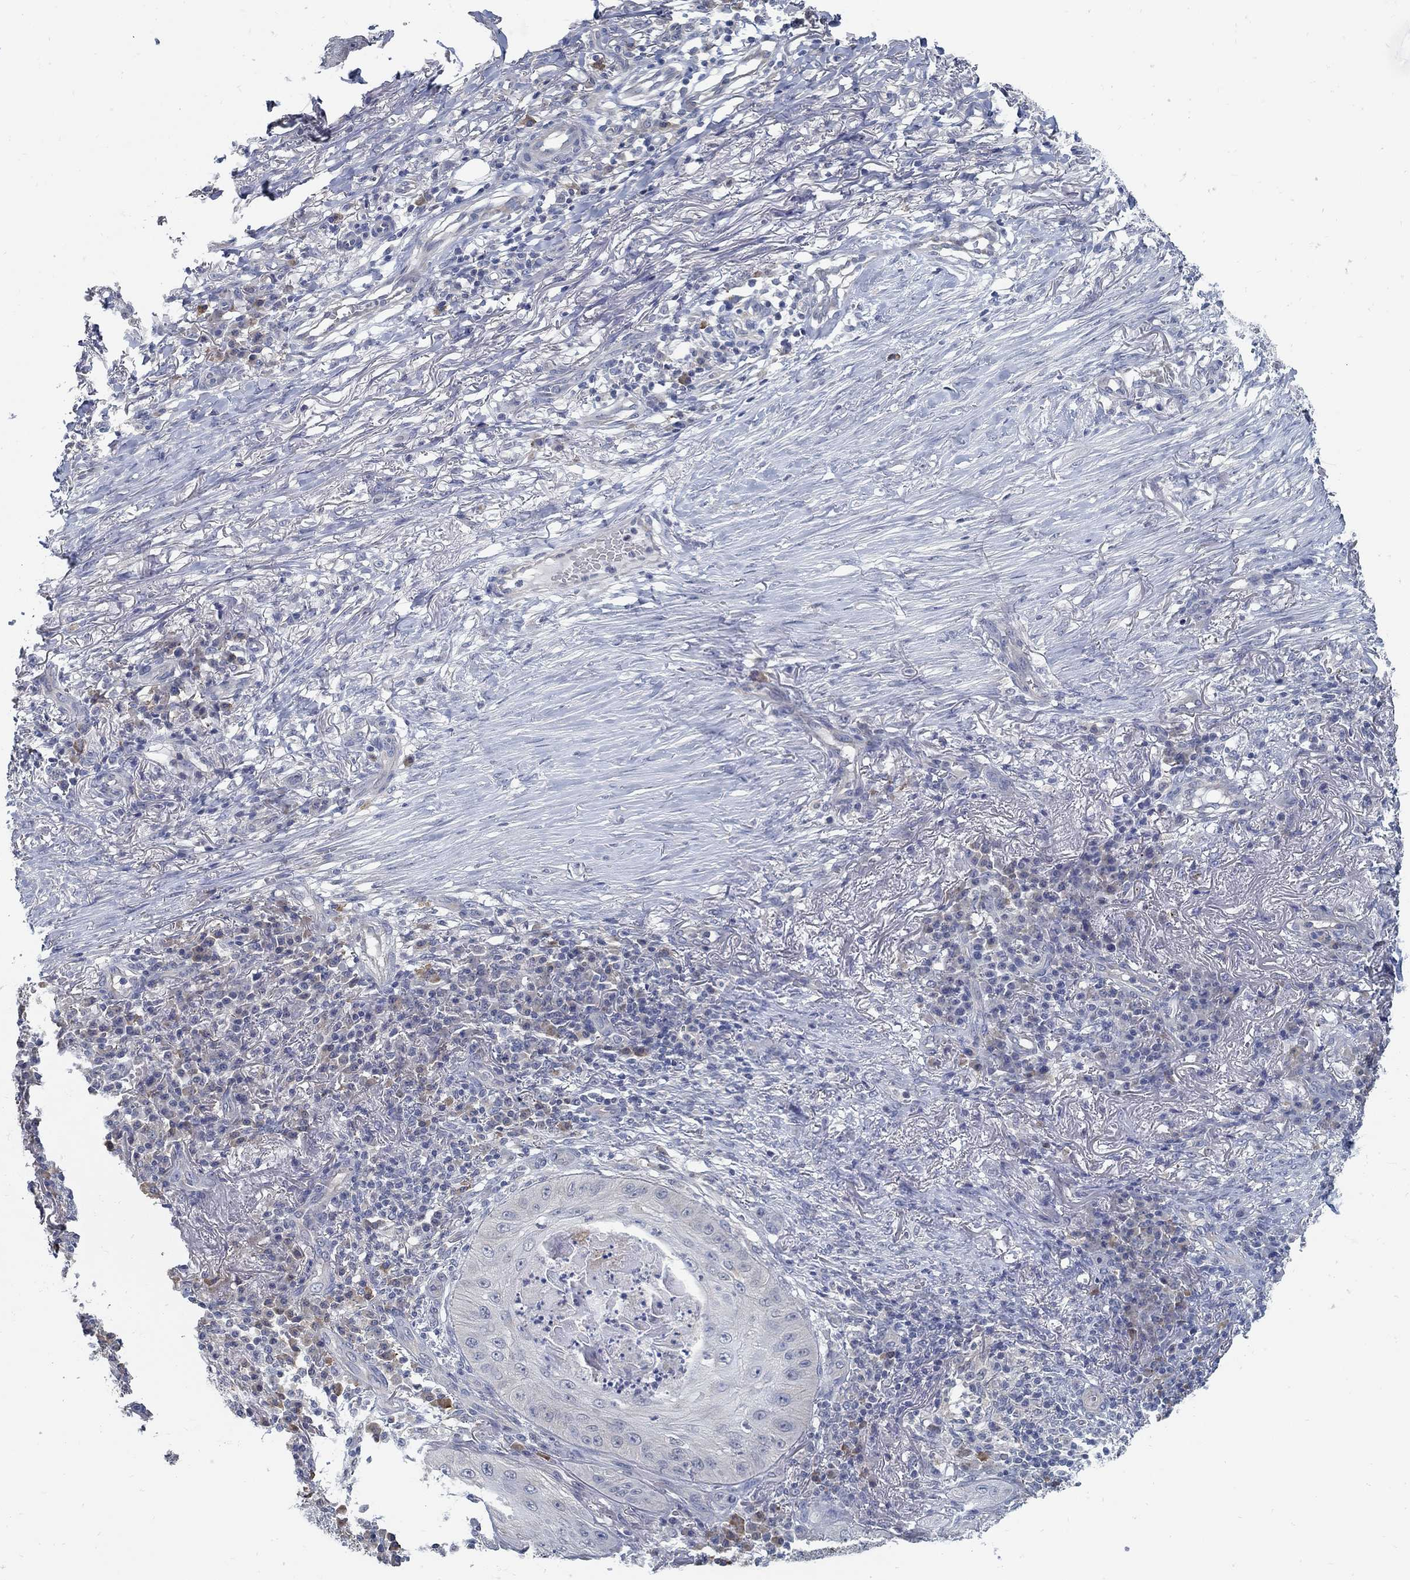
{"staining": {"intensity": "weak", "quantity": "<25%", "location": "cytoplasmic/membranous"}, "tissue": "skin cancer", "cell_type": "Tumor cells", "image_type": "cancer", "snomed": [{"axis": "morphology", "description": "Squamous cell carcinoma, NOS"}, {"axis": "topography", "description": "Skin"}], "caption": "DAB immunohistochemical staining of human squamous cell carcinoma (skin) reveals no significant staining in tumor cells.", "gene": "PCDH11X", "patient": {"sex": "male", "age": 70}}